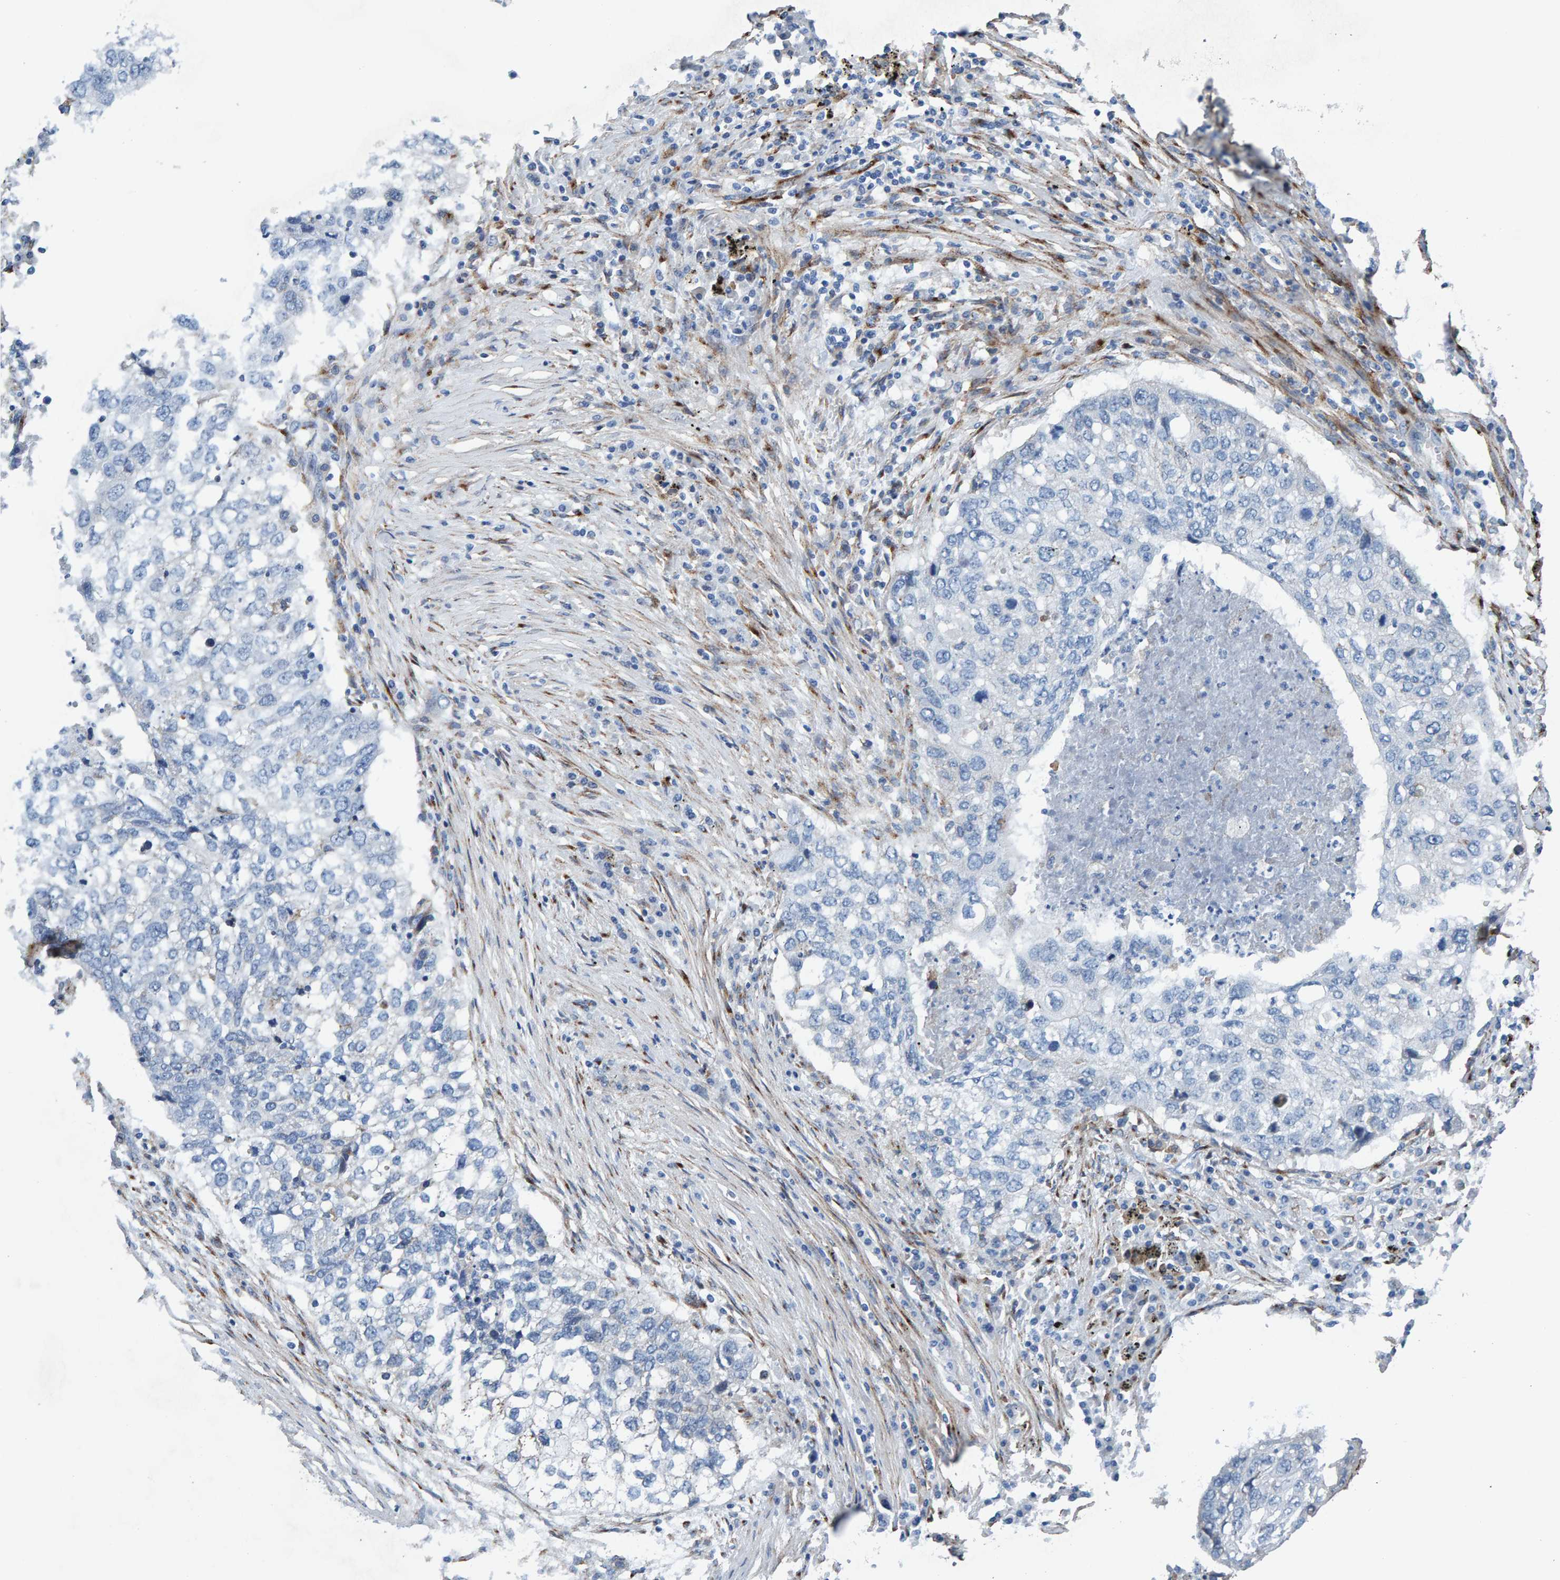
{"staining": {"intensity": "negative", "quantity": "none", "location": "none"}, "tissue": "lung cancer", "cell_type": "Tumor cells", "image_type": "cancer", "snomed": [{"axis": "morphology", "description": "Squamous cell carcinoma, NOS"}, {"axis": "topography", "description": "Lung"}], "caption": "Human lung squamous cell carcinoma stained for a protein using IHC displays no positivity in tumor cells.", "gene": "LRP1", "patient": {"sex": "female", "age": 63}}